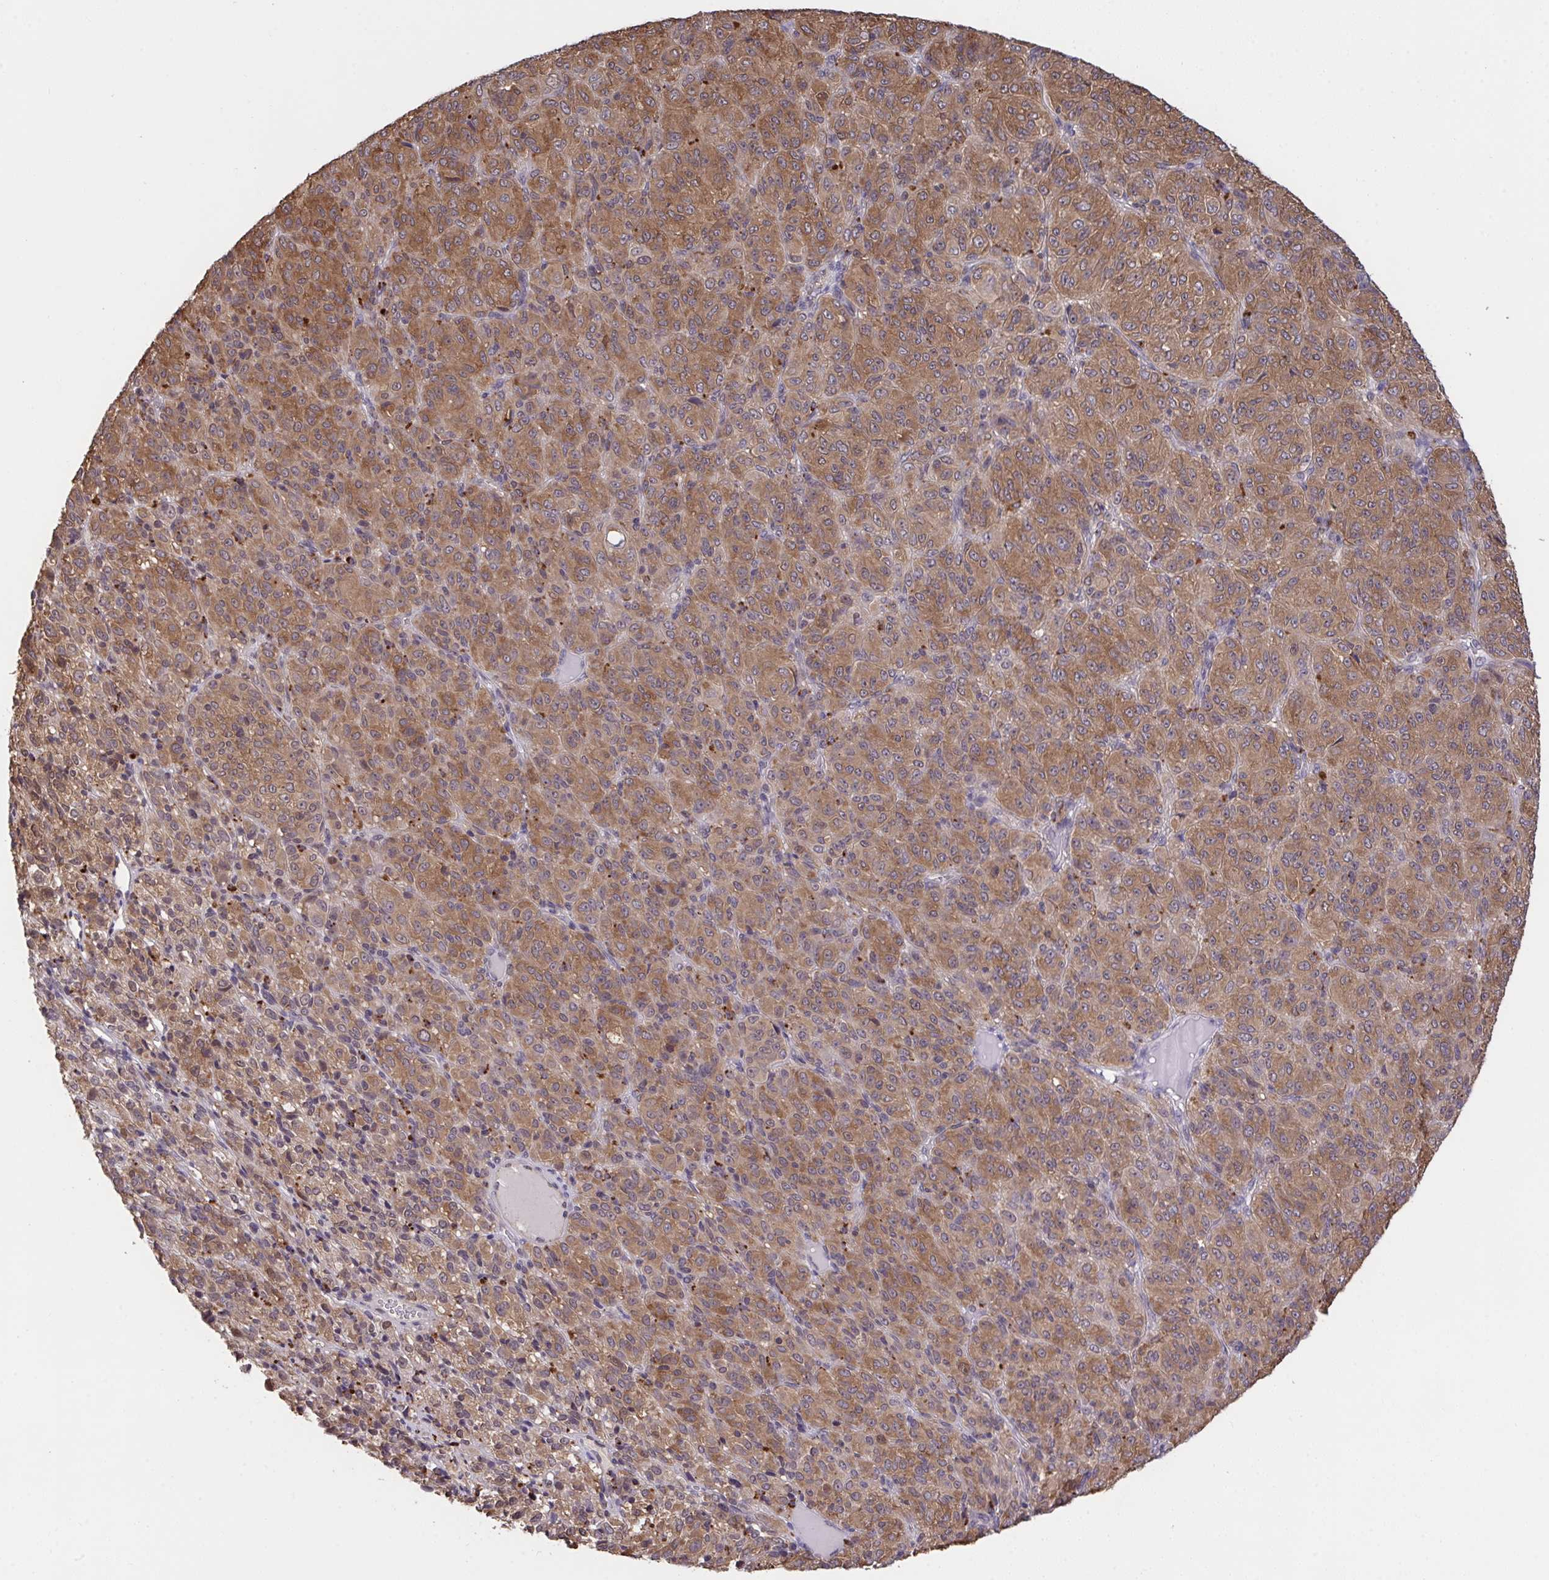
{"staining": {"intensity": "moderate", "quantity": ">75%", "location": "cytoplasmic/membranous"}, "tissue": "melanoma", "cell_type": "Tumor cells", "image_type": "cancer", "snomed": [{"axis": "morphology", "description": "Malignant melanoma, Metastatic site"}, {"axis": "topography", "description": "Brain"}], "caption": "IHC photomicrograph of neoplastic tissue: human malignant melanoma (metastatic site) stained using immunohistochemistry (IHC) displays medium levels of moderate protein expression localized specifically in the cytoplasmic/membranous of tumor cells, appearing as a cytoplasmic/membranous brown color.", "gene": "C12orf57", "patient": {"sex": "female", "age": 56}}